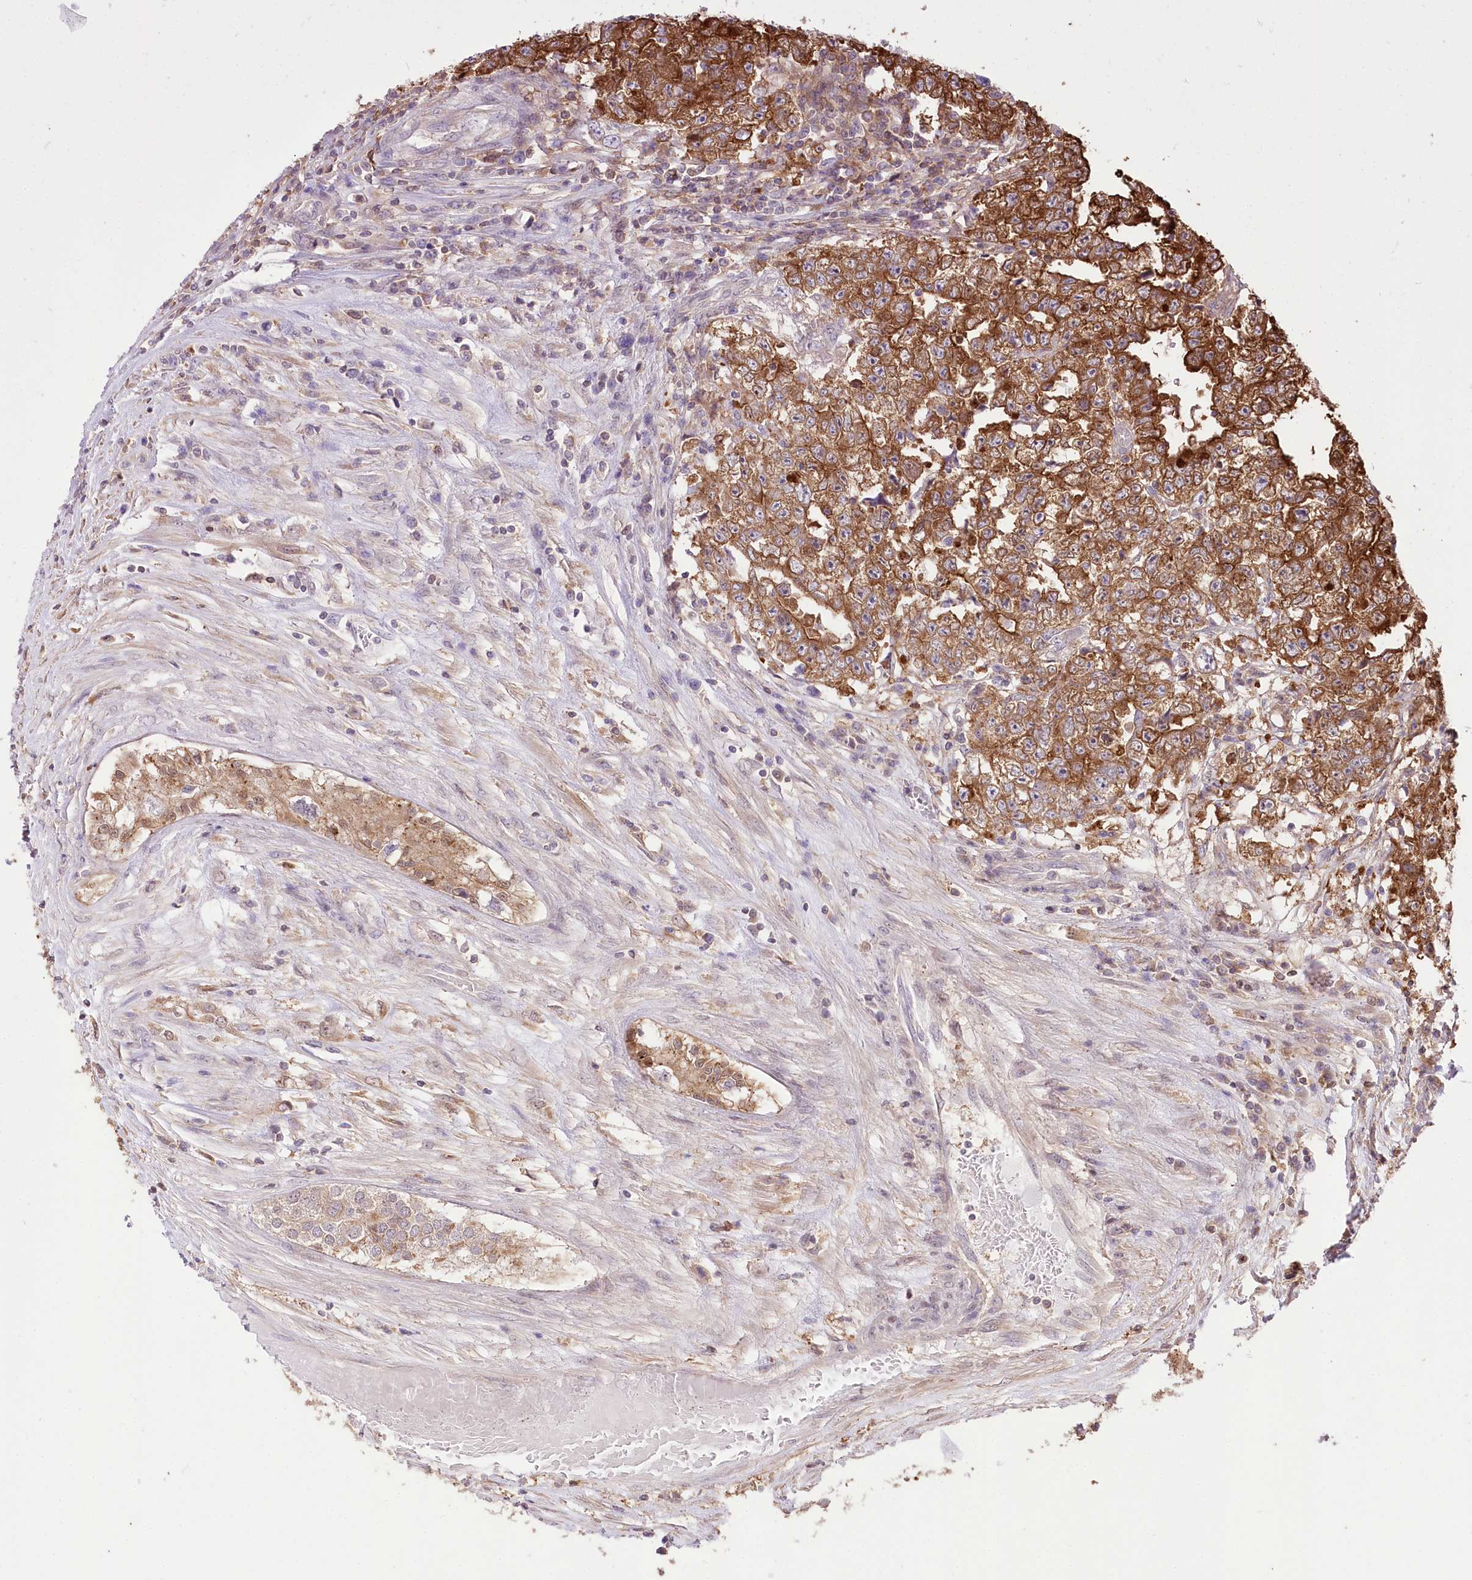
{"staining": {"intensity": "strong", "quantity": ">75%", "location": "cytoplasmic/membranous"}, "tissue": "testis cancer", "cell_type": "Tumor cells", "image_type": "cancer", "snomed": [{"axis": "morphology", "description": "Carcinoma, Embryonal, NOS"}, {"axis": "topography", "description": "Testis"}], "caption": "A high amount of strong cytoplasmic/membranous expression is identified in about >75% of tumor cells in testis cancer (embryonal carcinoma) tissue.", "gene": "UGP2", "patient": {"sex": "male", "age": 25}}